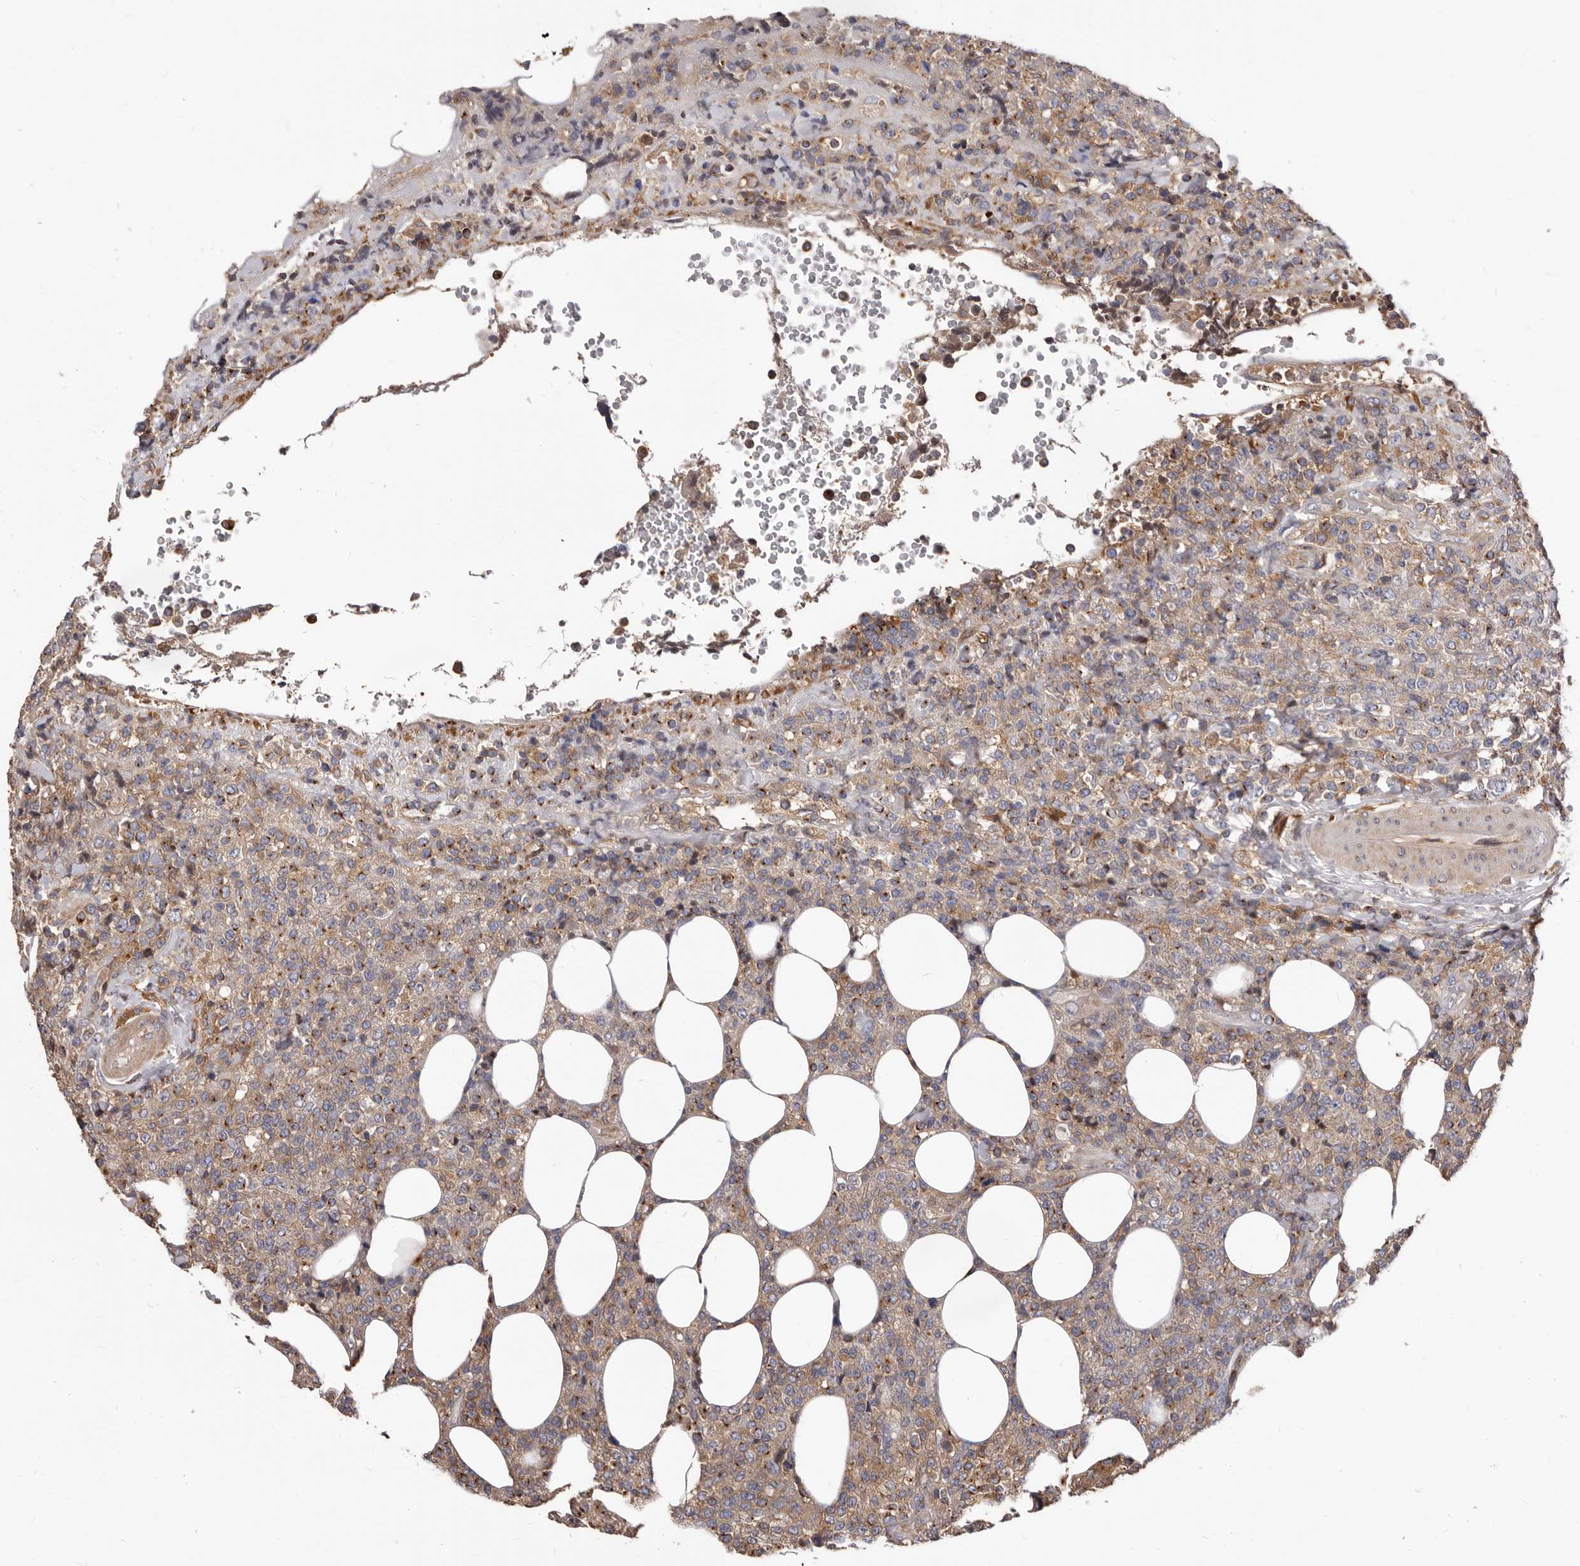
{"staining": {"intensity": "moderate", "quantity": ">75%", "location": "cytoplasmic/membranous"}, "tissue": "lymphoma", "cell_type": "Tumor cells", "image_type": "cancer", "snomed": [{"axis": "morphology", "description": "Malignant lymphoma, non-Hodgkin's type, High grade"}, {"axis": "topography", "description": "Lymph node"}], "caption": "Tumor cells reveal moderate cytoplasmic/membranous positivity in about >75% of cells in lymphoma. (DAB (3,3'-diaminobenzidine) IHC with brightfield microscopy, high magnification).", "gene": "NIBAN1", "patient": {"sex": "male", "age": 13}}